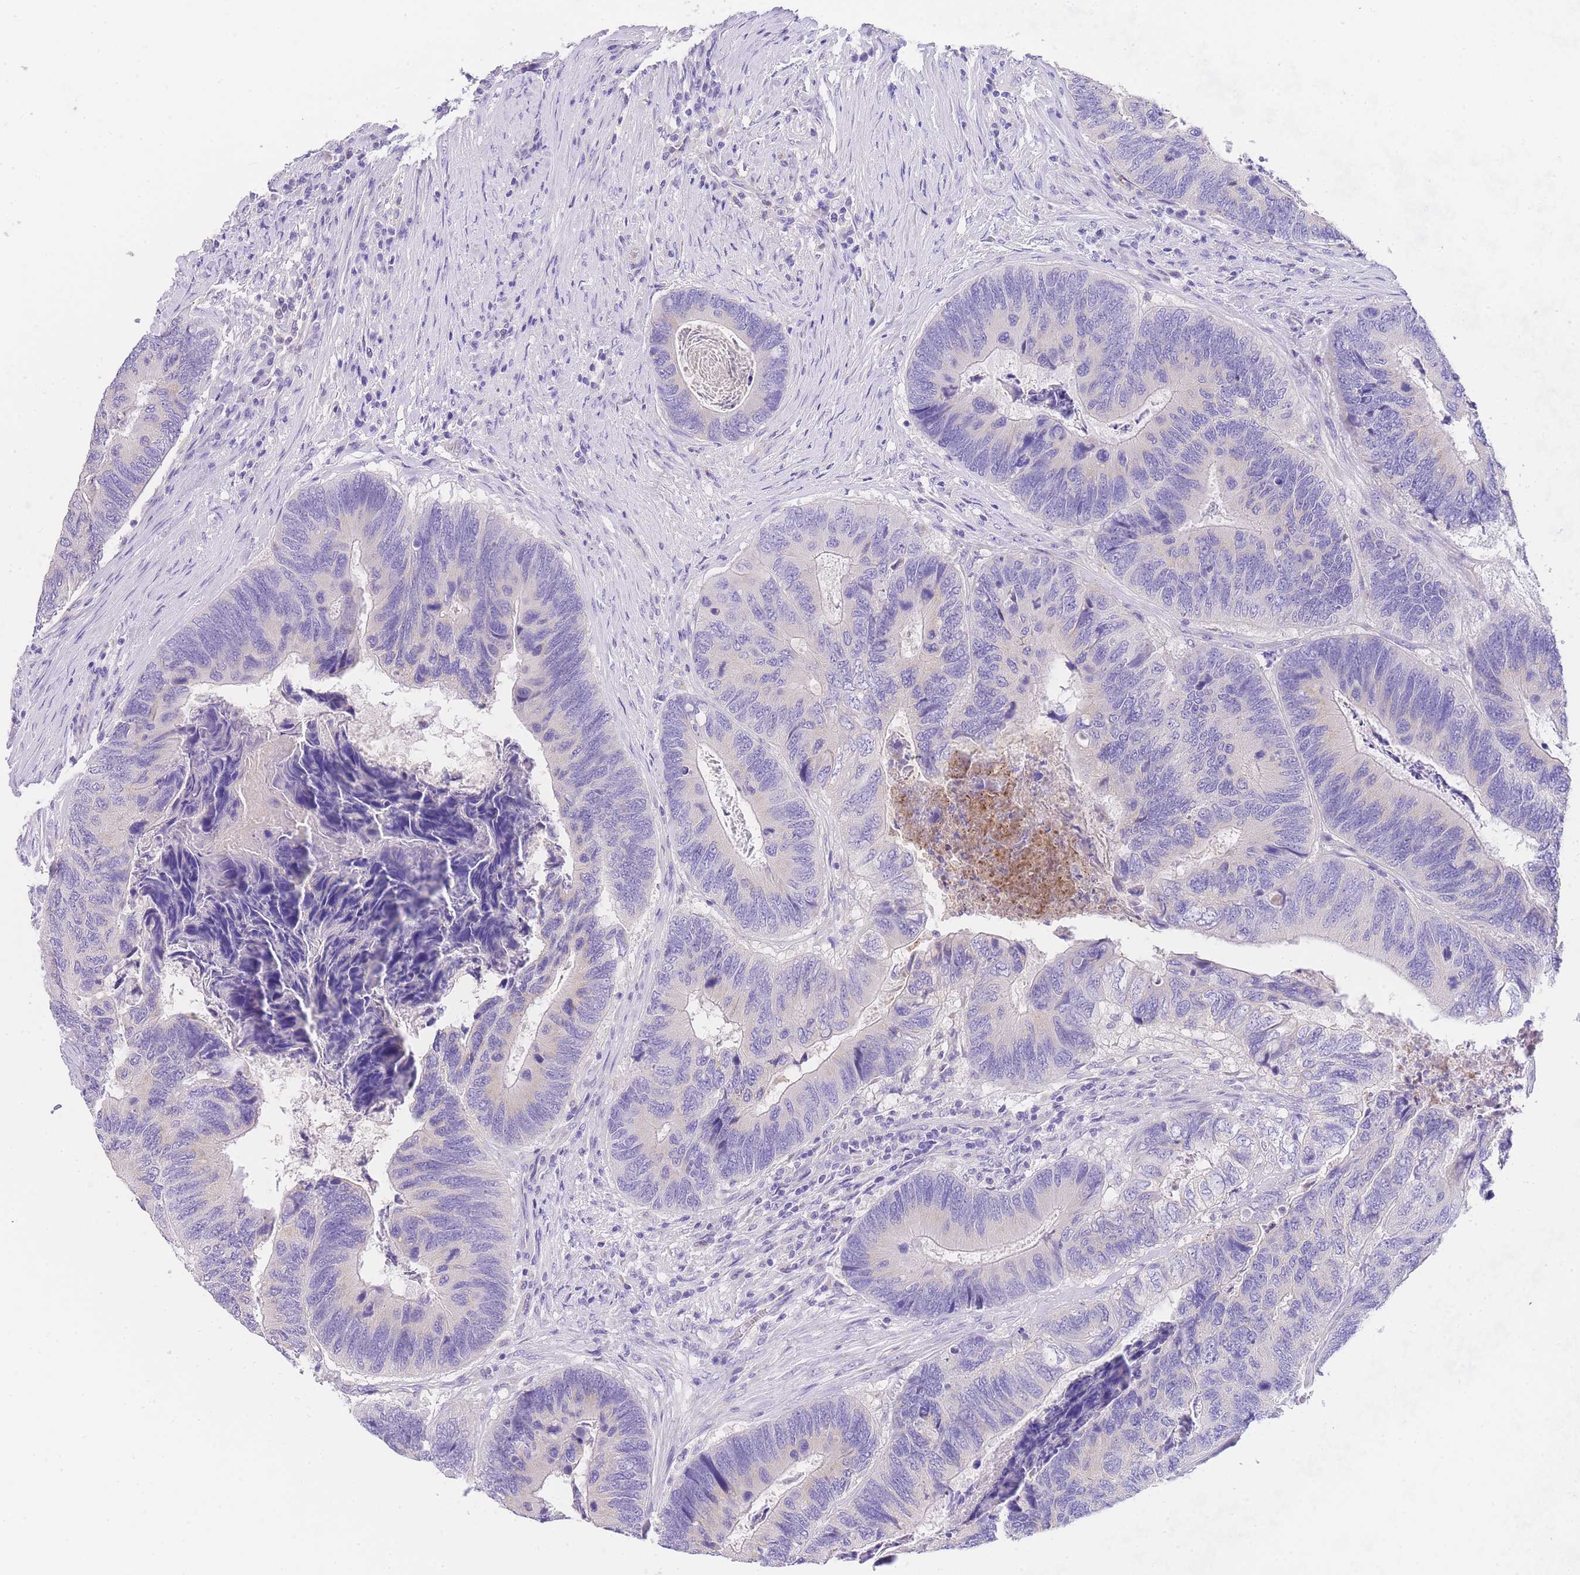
{"staining": {"intensity": "negative", "quantity": "none", "location": "none"}, "tissue": "colorectal cancer", "cell_type": "Tumor cells", "image_type": "cancer", "snomed": [{"axis": "morphology", "description": "Adenocarcinoma, NOS"}, {"axis": "topography", "description": "Colon"}], "caption": "Immunohistochemistry micrograph of colorectal cancer stained for a protein (brown), which shows no positivity in tumor cells.", "gene": "EPN2", "patient": {"sex": "female", "age": 67}}